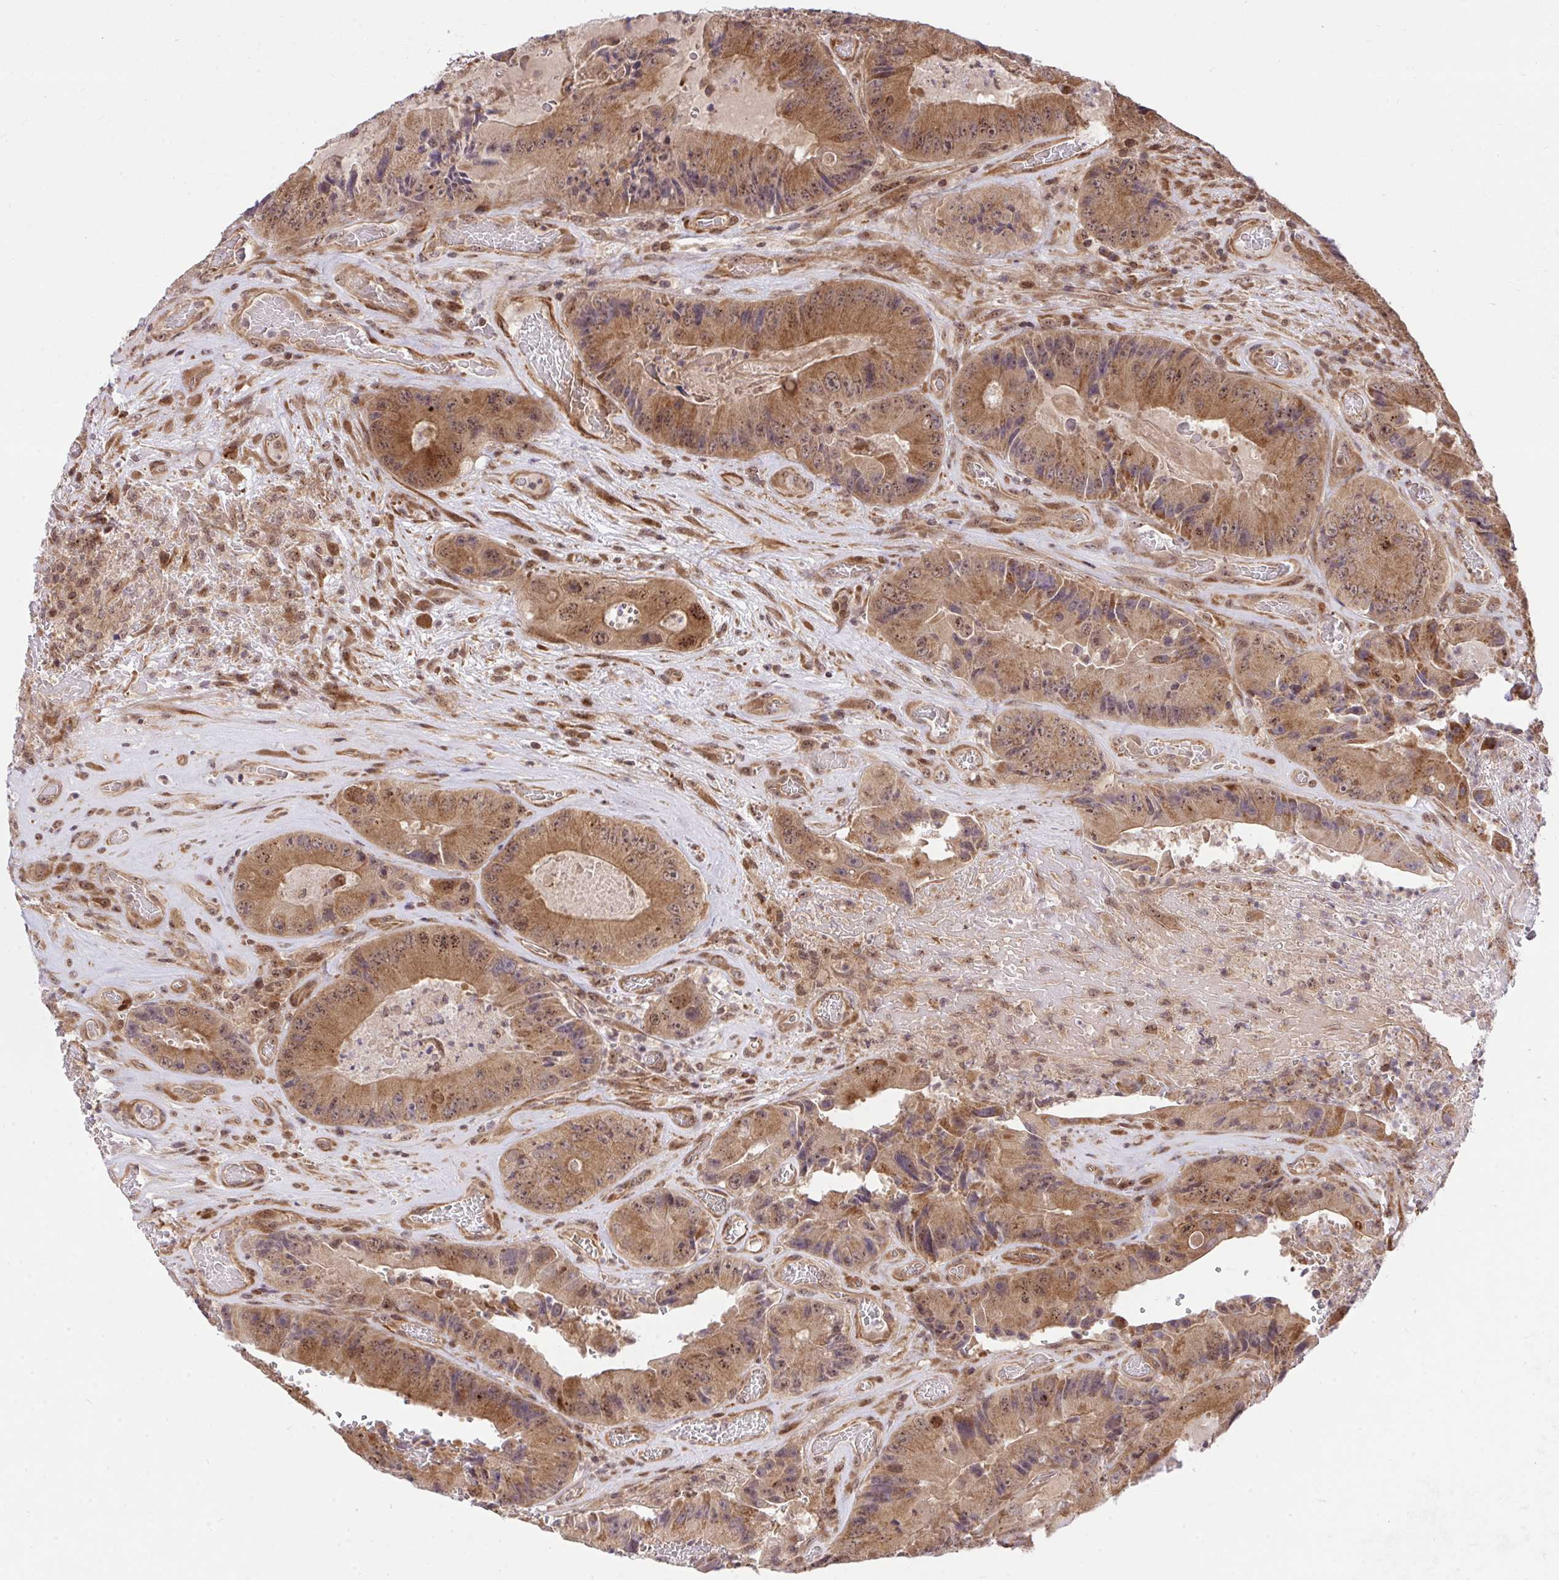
{"staining": {"intensity": "moderate", "quantity": ">75%", "location": "cytoplasmic/membranous"}, "tissue": "colorectal cancer", "cell_type": "Tumor cells", "image_type": "cancer", "snomed": [{"axis": "morphology", "description": "Adenocarcinoma, NOS"}, {"axis": "topography", "description": "Colon"}], "caption": "Tumor cells display moderate cytoplasmic/membranous positivity in about >75% of cells in colorectal adenocarcinoma.", "gene": "ERI1", "patient": {"sex": "female", "age": 86}}